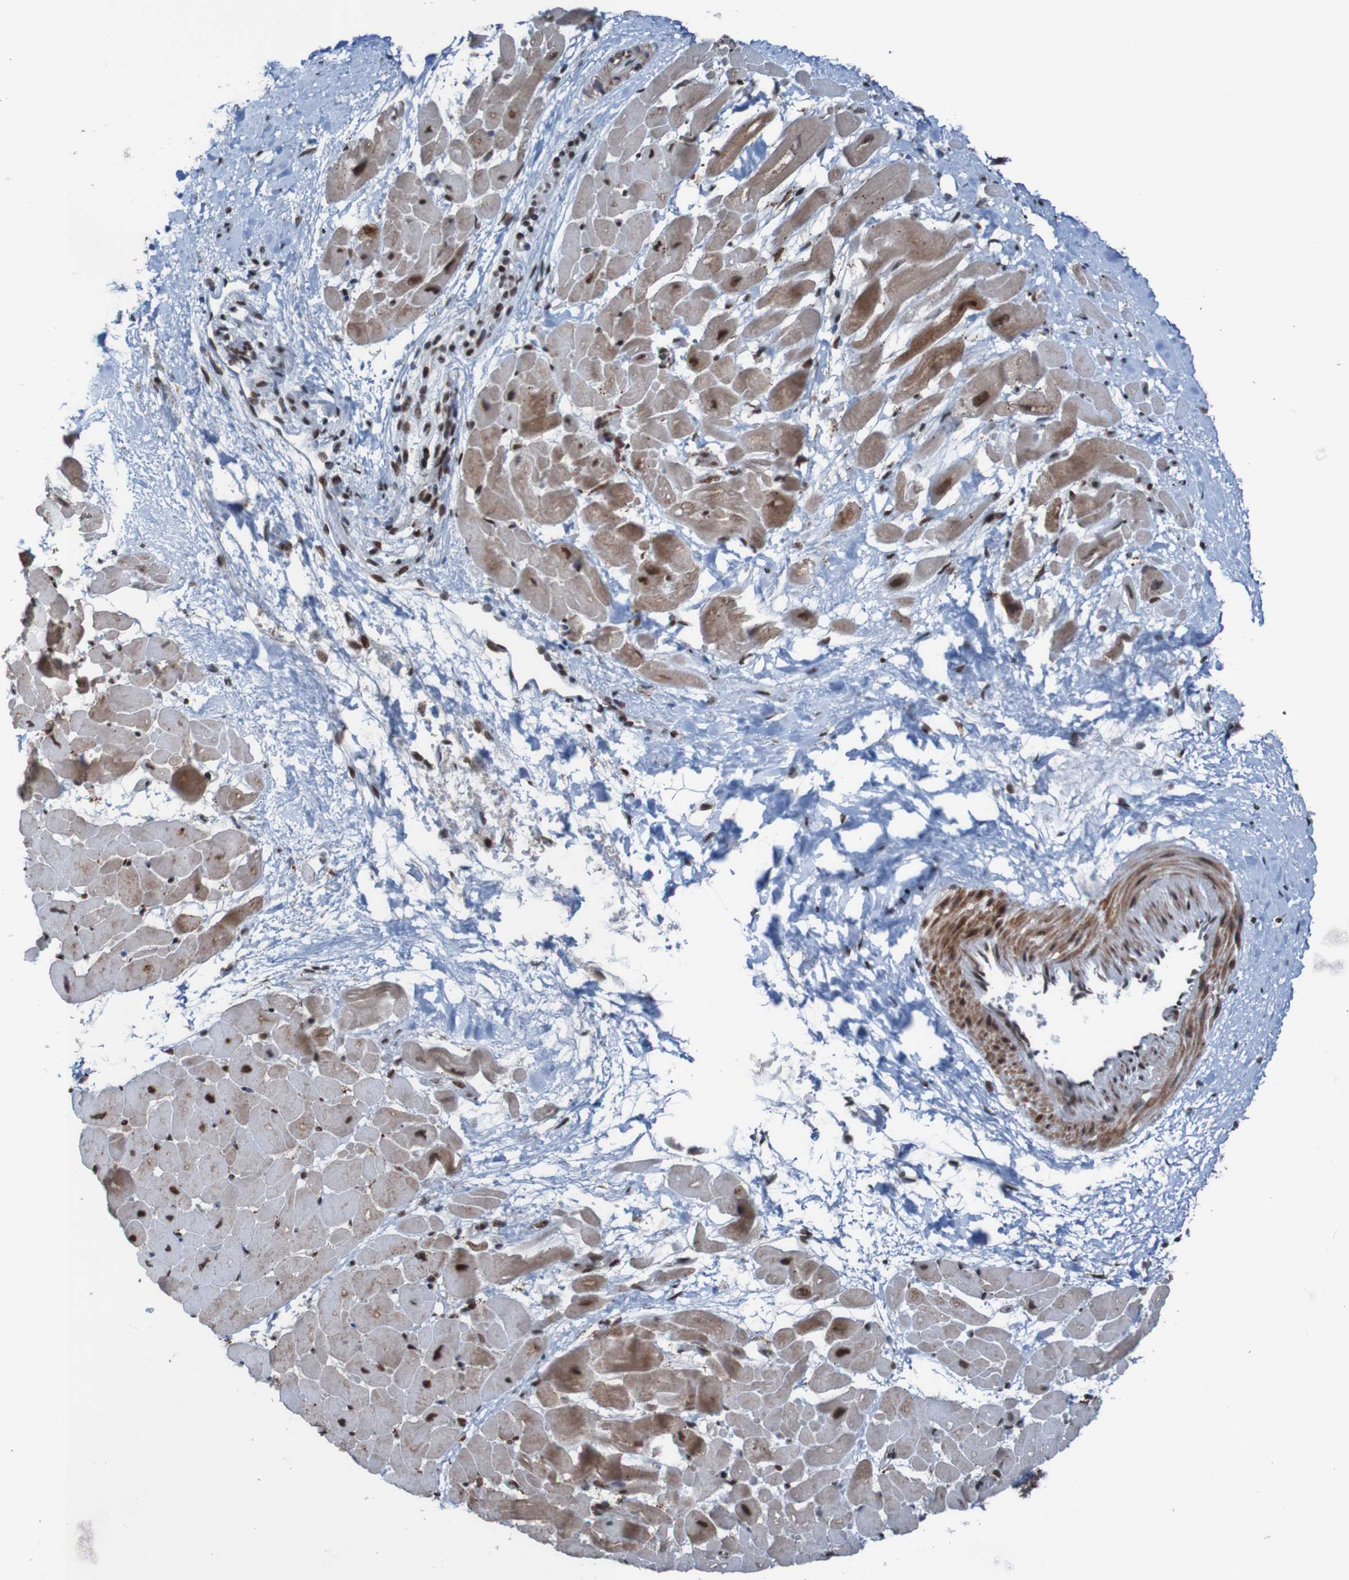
{"staining": {"intensity": "strong", "quantity": ">75%", "location": "cytoplasmic/membranous,nuclear"}, "tissue": "heart muscle", "cell_type": "Cardiomyocytes", "image_type": "normal", "snomed": [{"axis": "morphology", "description": "Normal tissue, NOS"}, {"axis": "topography", "description": "Heart"}], "caption": "DAB immunohistochemical staining of benign human heart muscle exhibits strong cytoplasmic/membranous,nuclear protein expression in approximately >75% of cardiomyocytes.", "gene": "PHF2", "patient": {"sex": "male", "age": 45}}